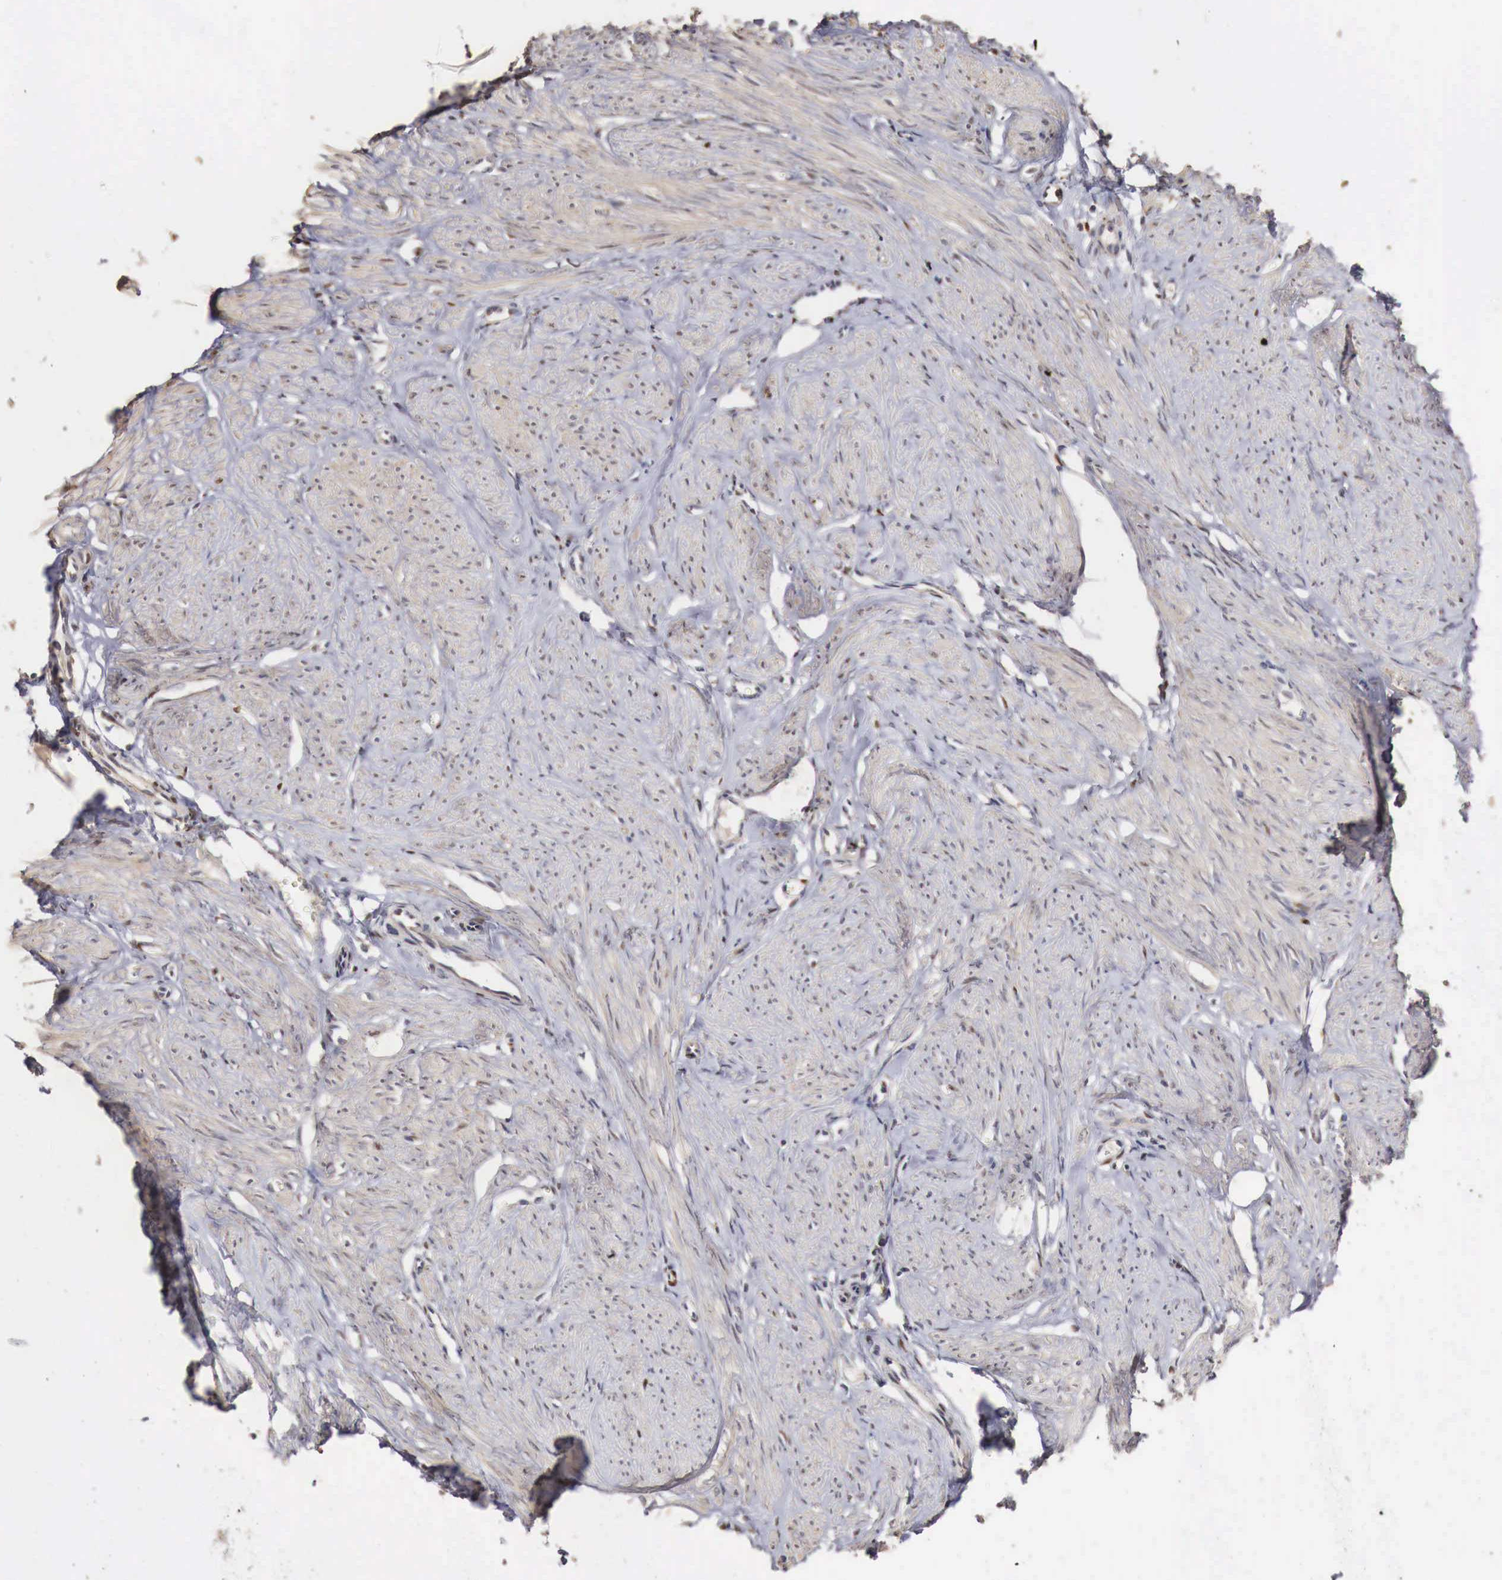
{"staining": {"intensity": "negative", "quantity": "none", "location": "none"}, "tissue": "smooth muscle", "cell_type": "Smooth muscle cells", "image_type": "normal", "snomed": [{"axis": "morphology", "description": "Normal tissue, NOS"}, {"axis": "topography", "description": "Uterus"}], "caption": "Human smooth muscle stained for a protein using immunohistochemistry exhibits no expression in smooth muscle cells.", "gene": "KHDRBS2", "patient": {"sex": "female", "age": 45}}